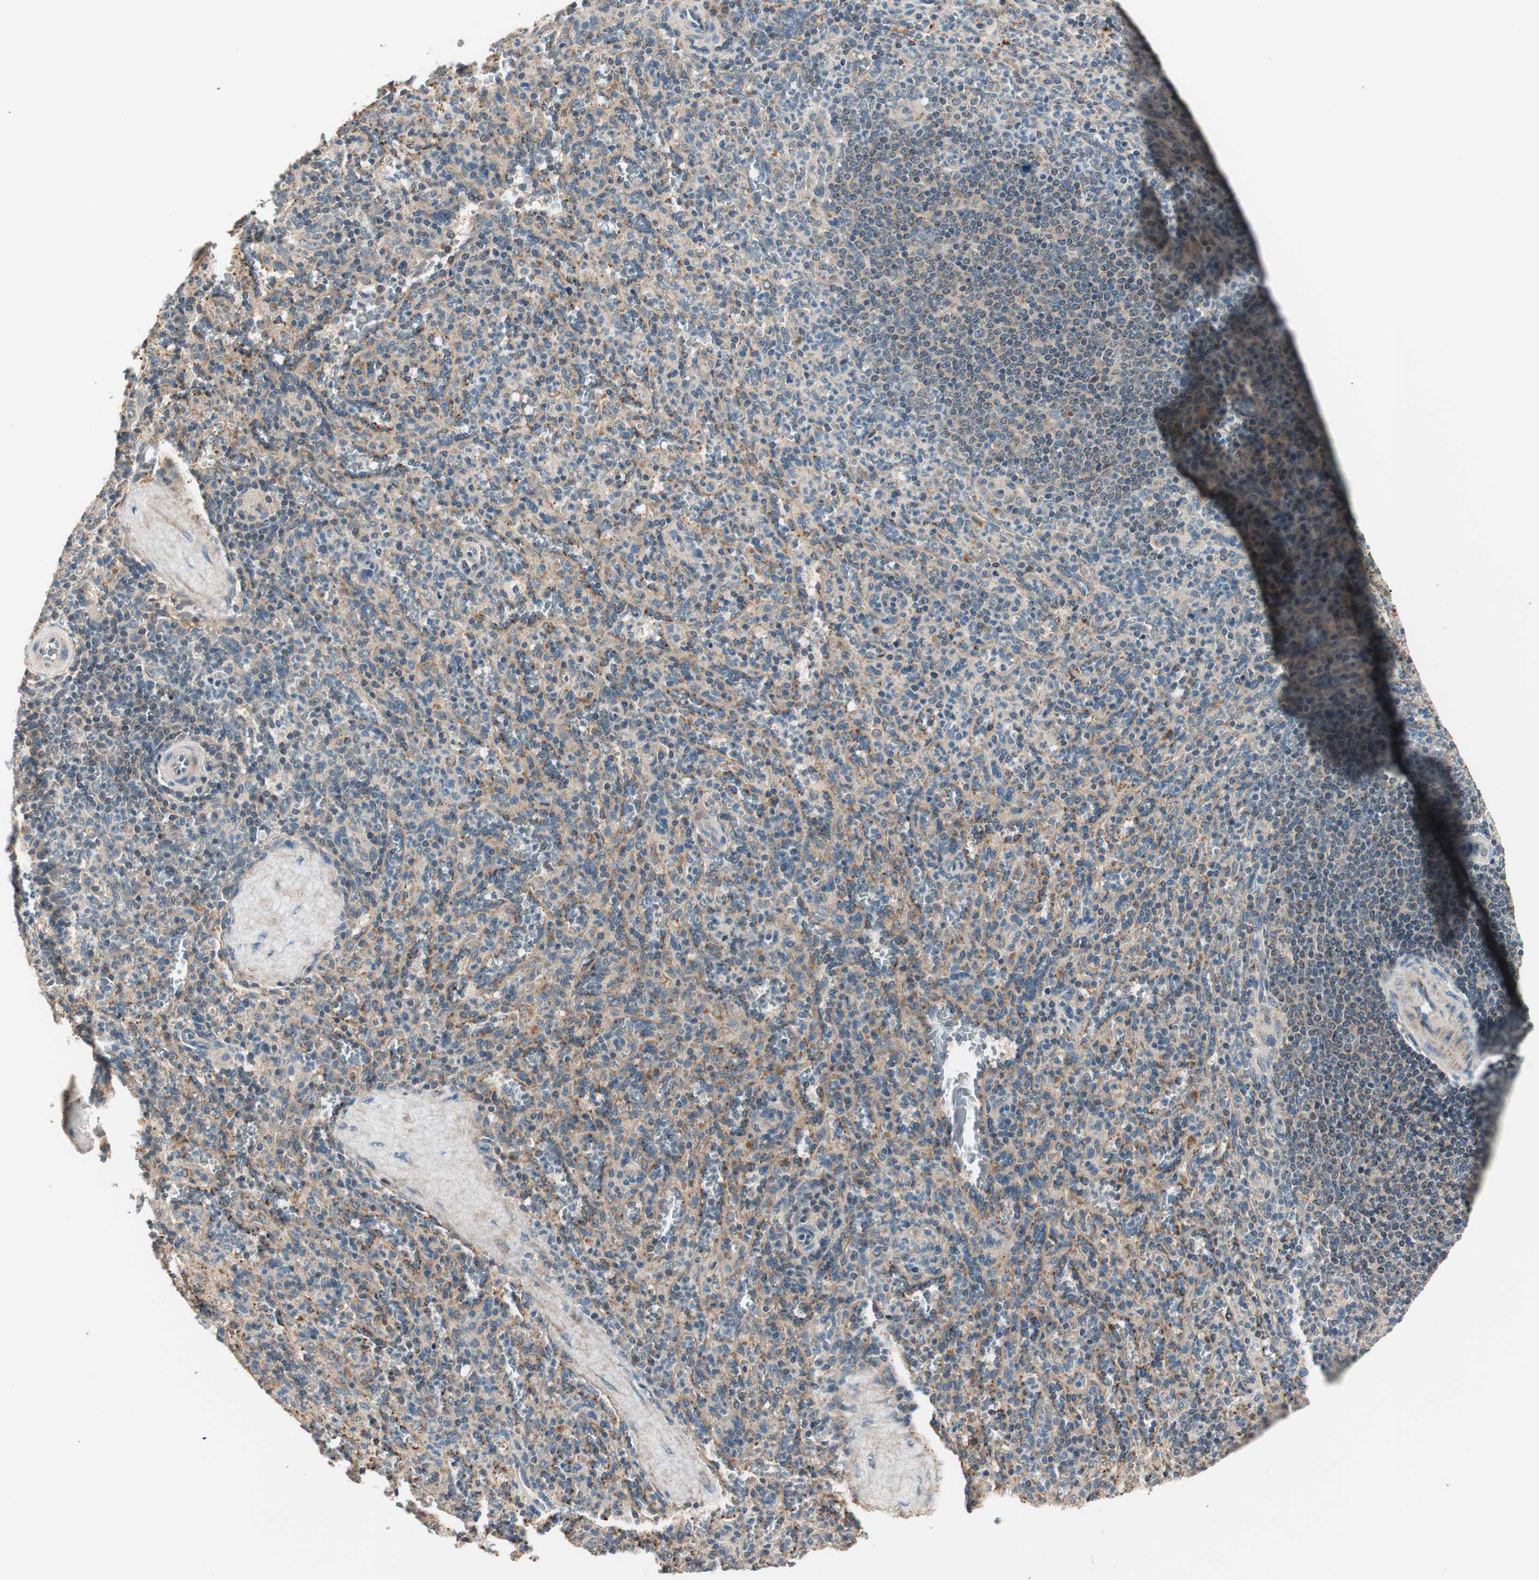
{"staining": {"intensity": "weak", "quantity": "<25%", "location": "cytoplasmic/membranous"}, "tissue": "spleen", "cell_type": "Cells in red pulp", "image_type": "normal", "snomed": [{"axis": "morphology", "description": "Normal tissue, NOS"}, {"axis": "topography", "description": "Spleen"}], "caption": "The histopathology image exhibits no staining of cells in red pulp in normal spleen.", "gene": "HPN", "patient": {"sex": "male", "age": 36}}